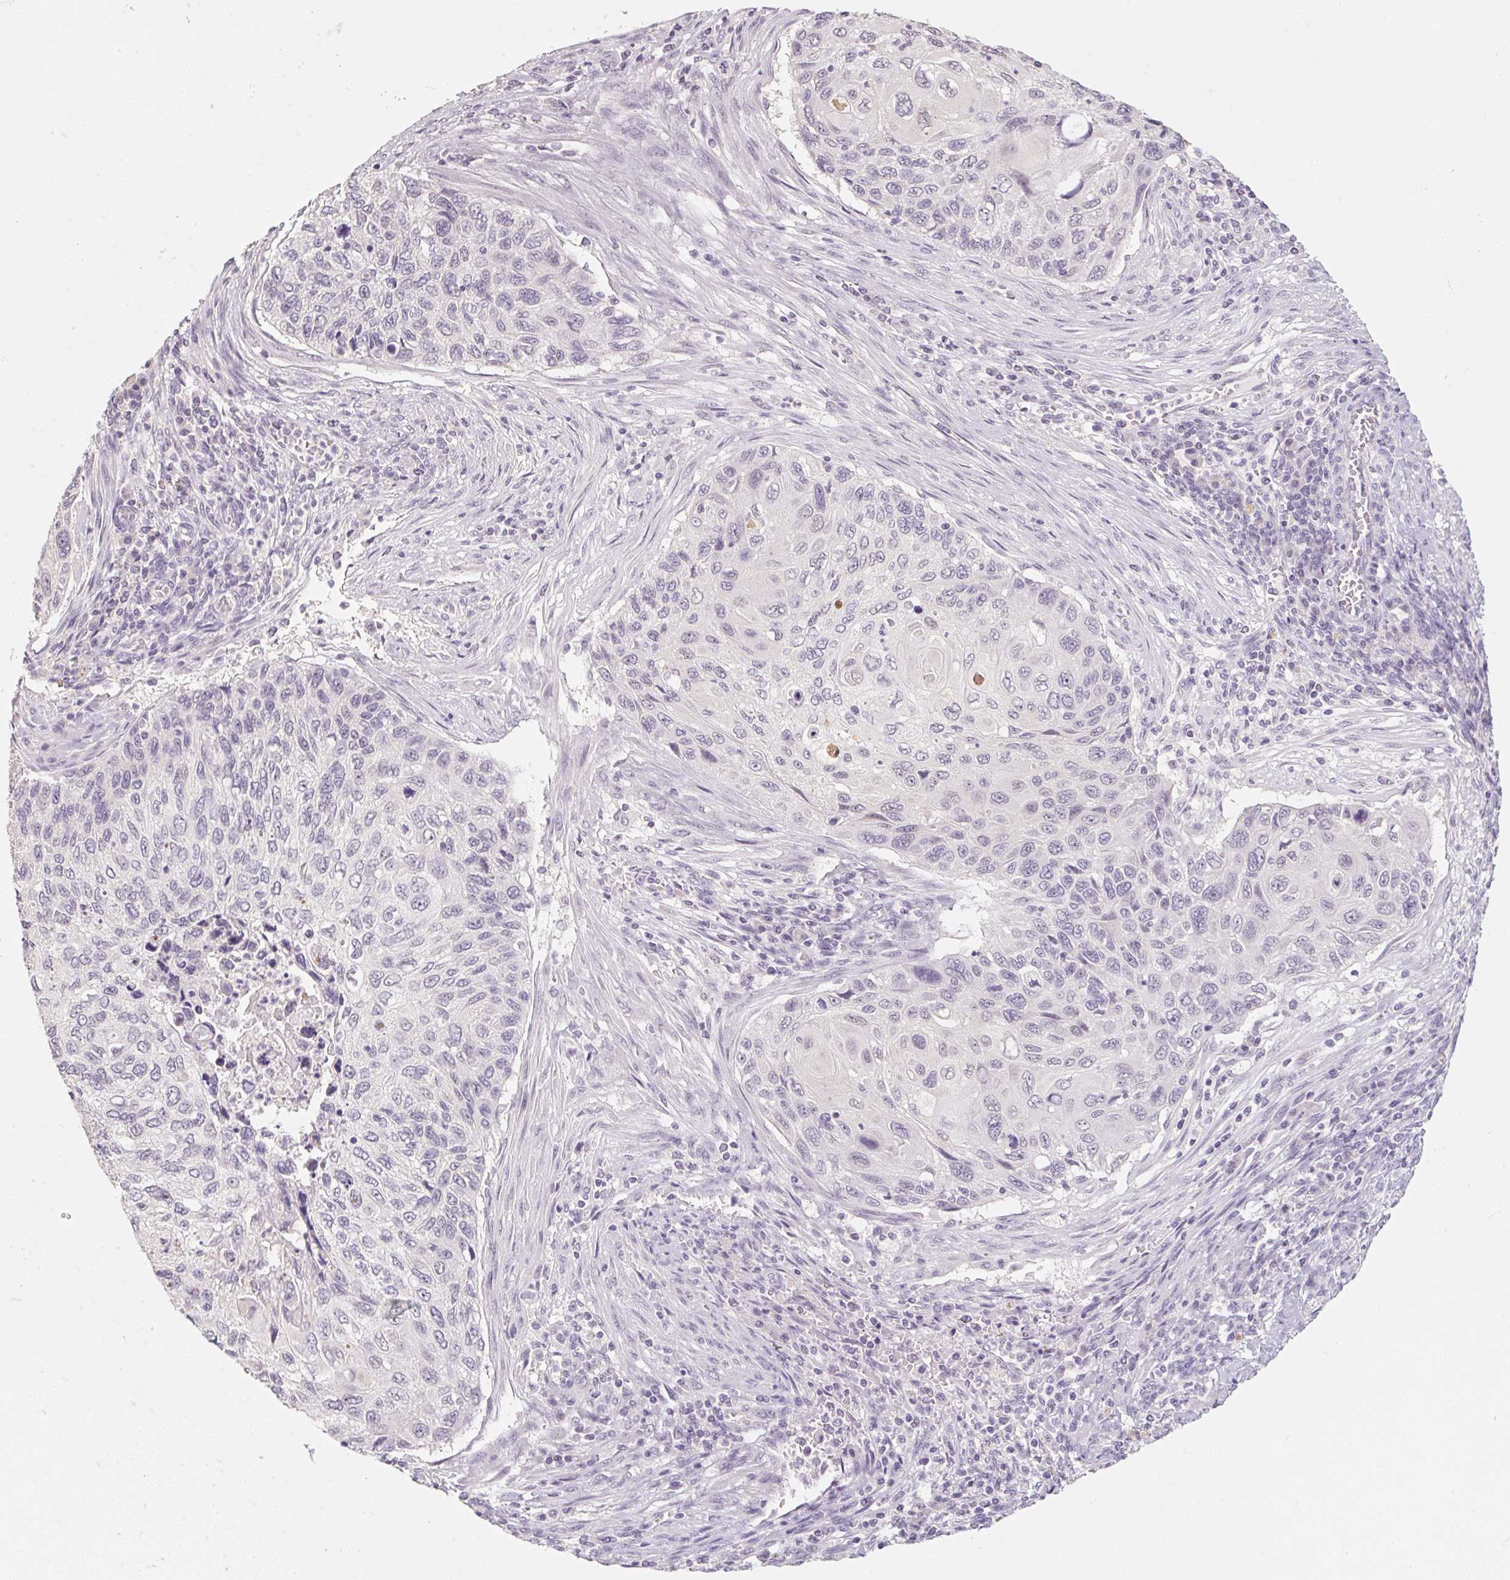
{"staining": {"intensity": "negative", "quantity": "none", "location": "none"}, "tissue": "cervical cancer", "cell_type": "Tumor cells", "image_type": "cancer", "snomed": [{"axis": "morphology", "description": "Squamous cell carcinoma, NOS"}, {"axis": "topography", "description": "Cervix"}], "caption": "Tumor cells are negative for protein expression in human cervical squamous cell carcinoma. The staining was performed using DAB to visualize the protein expression in brown, while the nuclei were stained in blue with hematoxylin (Magnification: 20x).", "gene": "CAPZA3", "patient": {"sex": "female", "age": 70}}